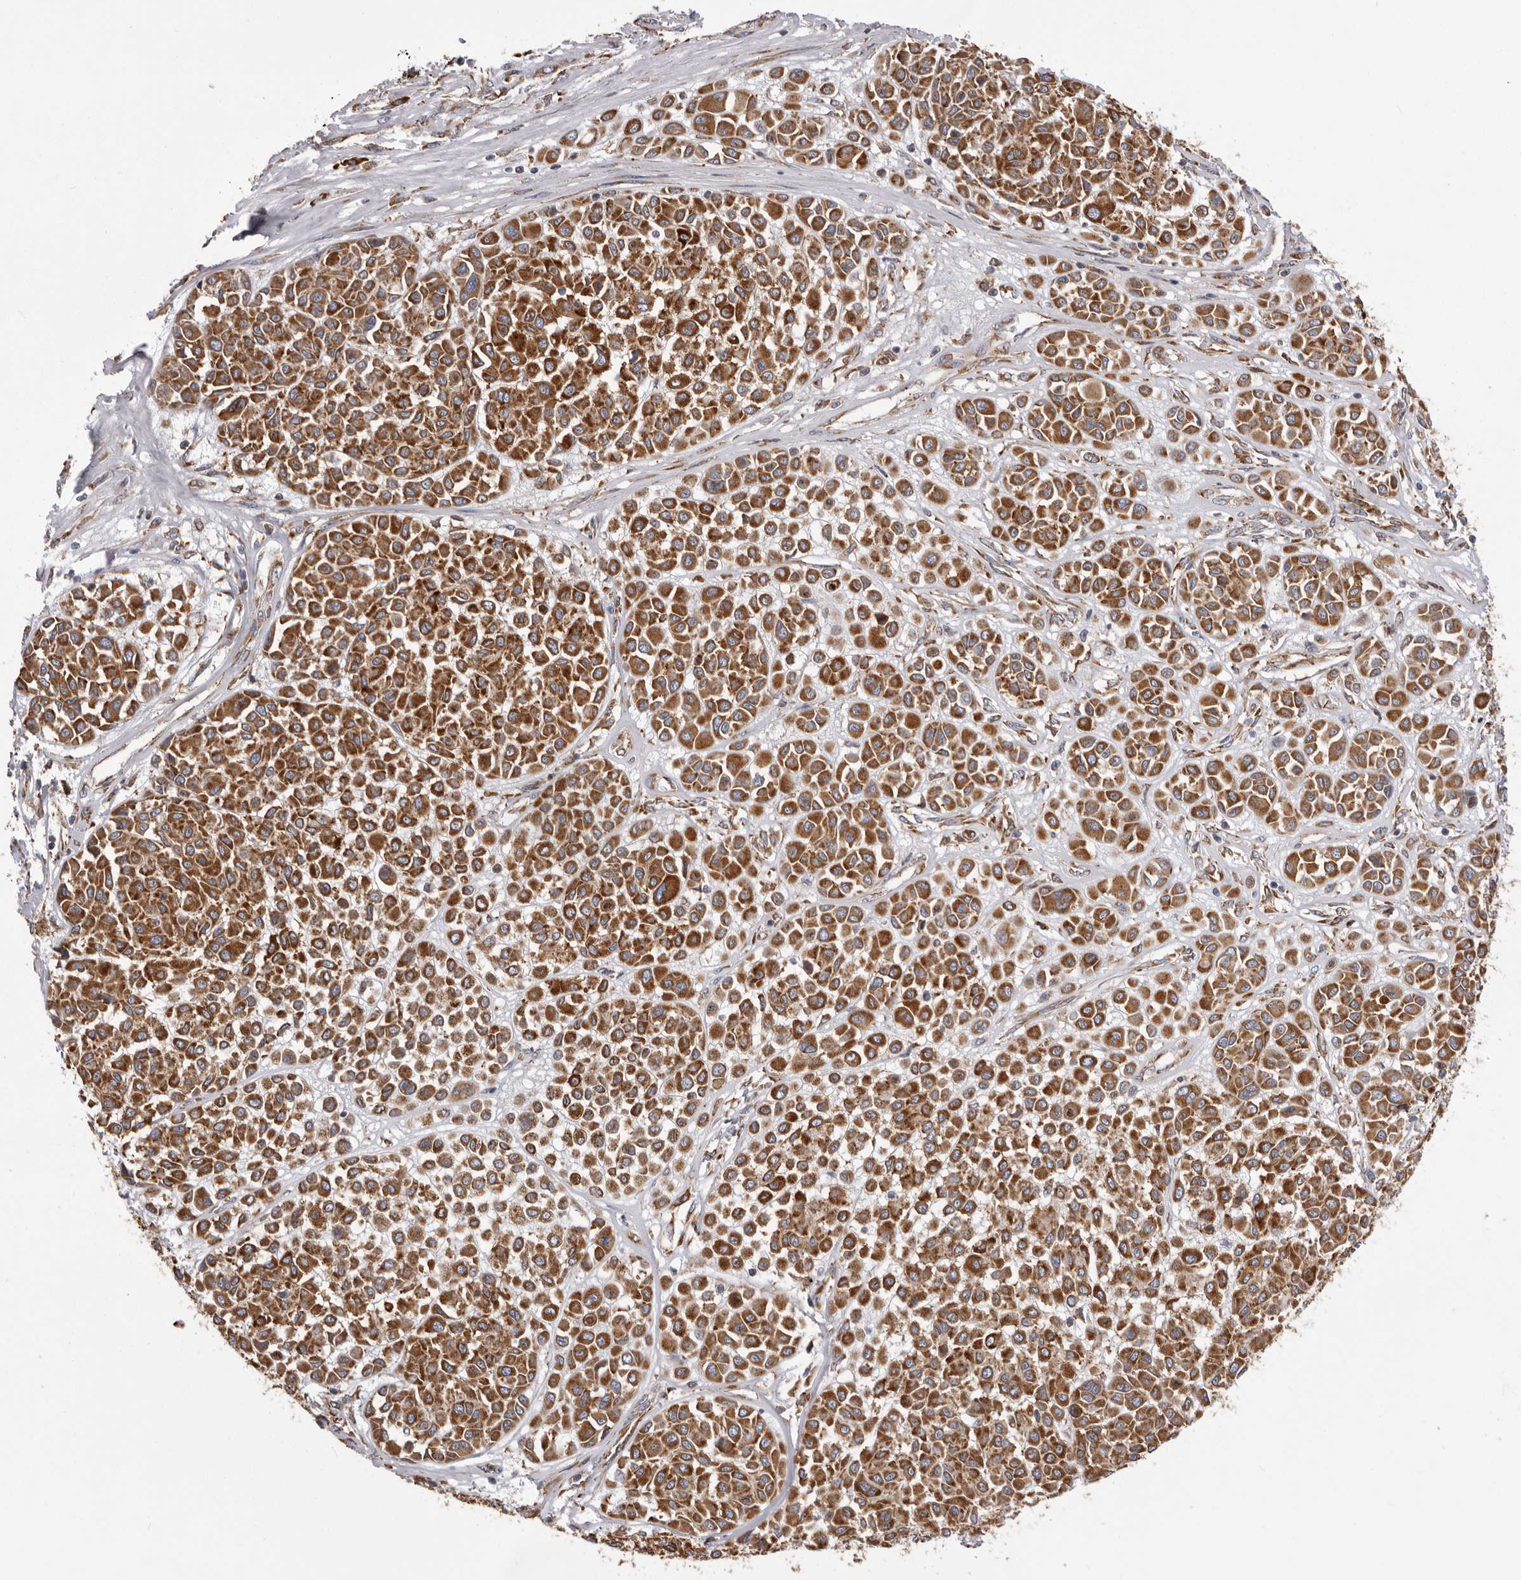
{"staining": {"intensity": "strong", "quantity": ">75%", "location": "cytoplasmic/membranous"}, "tissue": "melanoma", "cell_type": "Tumor cells", "image_type": "cancer", "snomed": [{"axis": "morphology", "description": "Malignant melanoma, Metastatic site"}, {"axis": "topography", "description": "Soft tissue"}], "caption": "The histopathology image displays a brown stain indicating the presence of a protein in the cytoplasmic/membranous of tumor cells in malignant melanoma (metastatic site). Nuclei are stained in blue.", "gene": "QRSL1", "patient": {"sex": "male", "age": 41}}